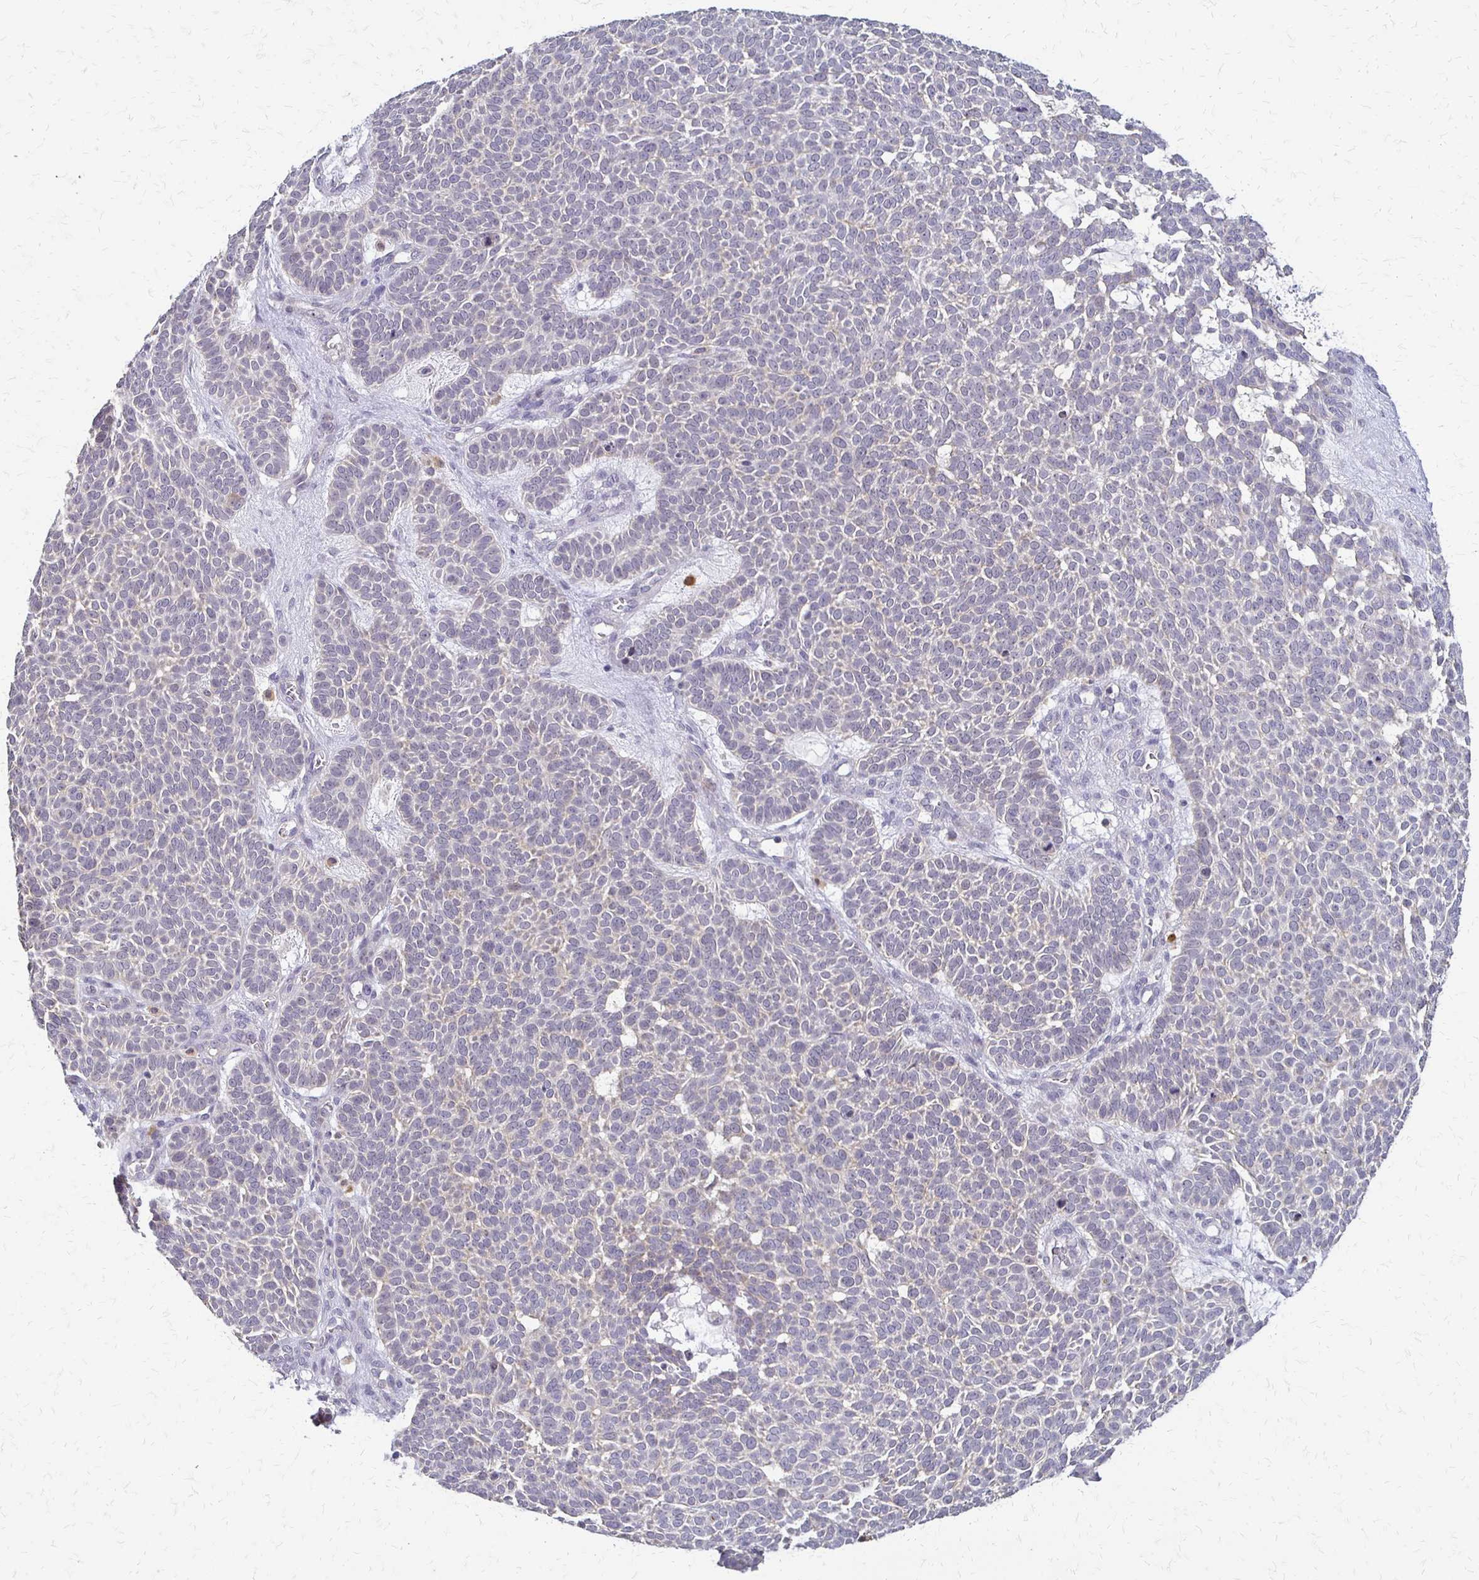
{"staining": {"intensity": "negative", "quantity": "none", "location": "none"}, "tissue": "skin cancer", "cell_type": "Tumor cells", "image_type": "cancer", "snomed": [{"axis": "morphology", "description": "Basal cell carcinoma"}, {"axis": "topography", "description": "Skin"}], "caption": "DAB (3,3'-diaminobenzidine) immunohistochemical staining of human skin cancer (basal cell carcinoma) demonstrates no significant expression in tumor cells.", "gene": "SLC9A9", "patient": {"sex": "female", "age": 82}}